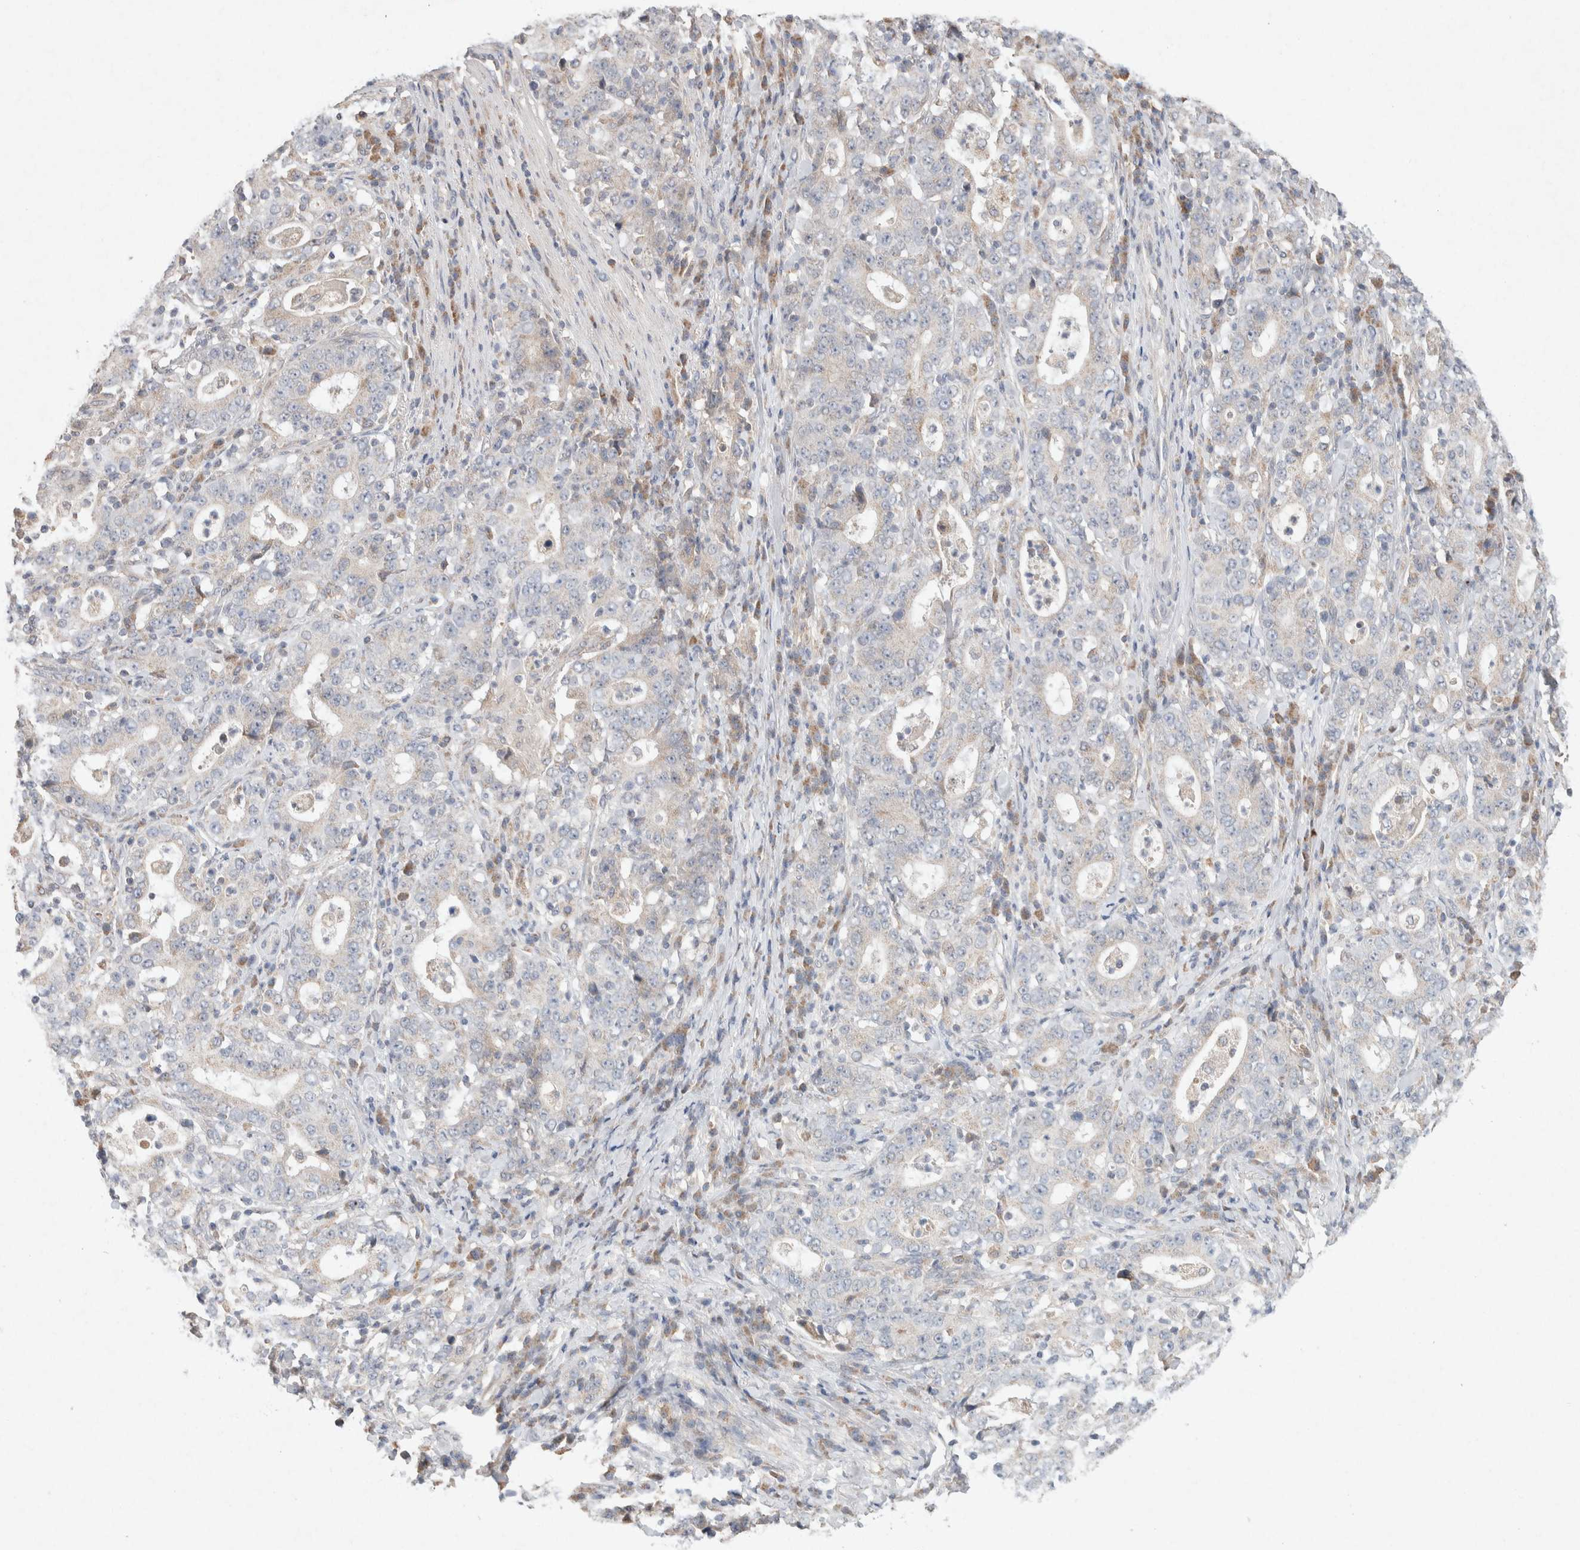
{"staining": {"intensity": "negative", "quantity": "none", "location": "none"}, "tissue": "stomach cancer", "cell_type": "Tumor cells", "image_type": "cancer", "snomed": [{"axis": "morphology", "description": "Normal tissue, NOS"}, {"axis": "morphology", "description": "Adenocarcinoma, NOS"}, {"axis": "topography", "description": "Stomach, upper"}, {"axis": "topography", "description": "Stomach"}], "caption": "DAB (3,3'-diaminobenzidine) immunohistochemical staining of human stomach cancer (adenocarcinoma) shows no significant staining in tumor cells.", "gene": "CMTM4", "patient": {"sex": "male", "age": 59}}